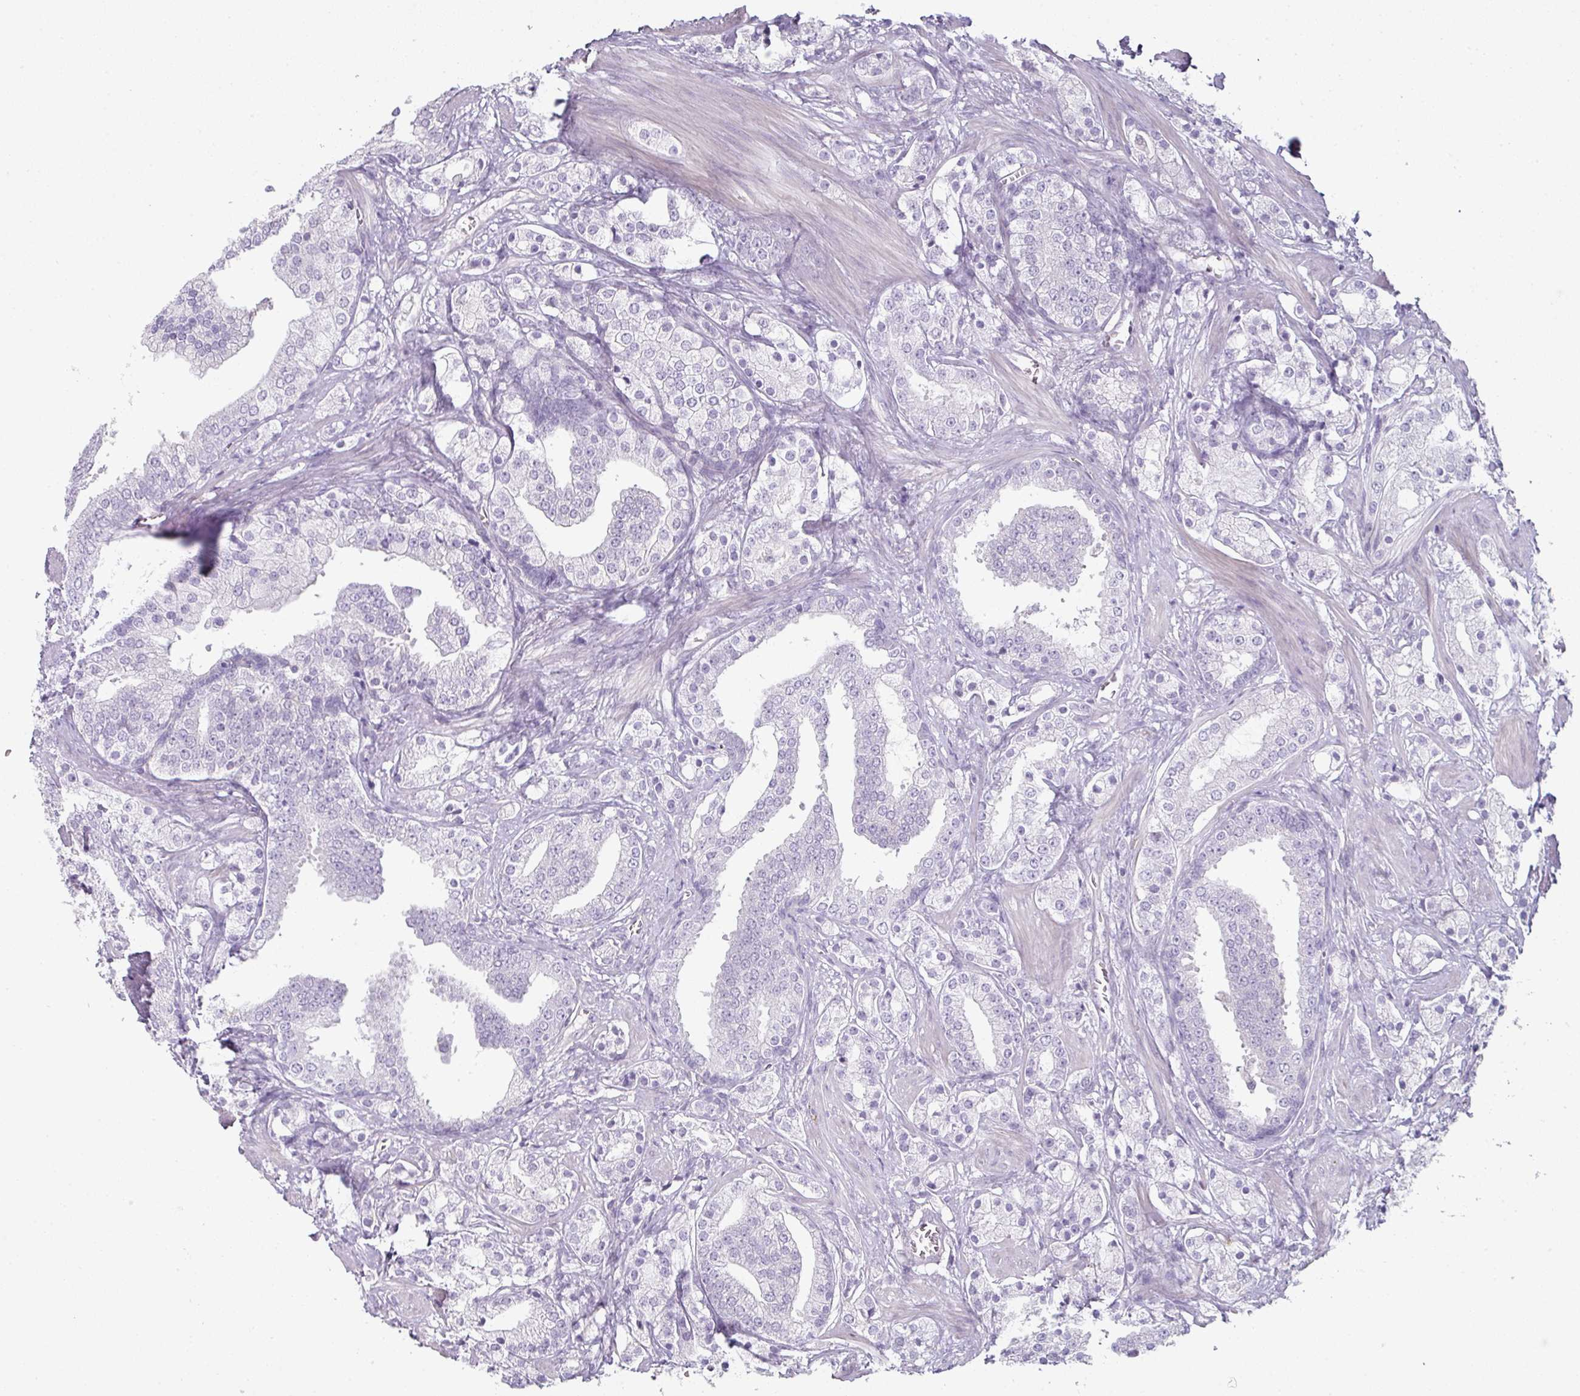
{"staining": {"intensity": "negative", "quantity": "none", "location": "none"}, "tissue": "prostate cancer", "cell_type": "Tumor cells", "image_type": "cancer", "snomed": [{"axis": "morphology", "description": "Adenocarcinoma, High grade"}, {"axis": "topography", "description": "Prostate"}], "caption": "IHC histopathology image of neoplastic tissue: prostate high-grade adenocarcinoma stained with DAB (3,3'-diaminobenzidine) exhibits no significant protein expression in tumor cells. (Brightfield microscopy of DAB IHC at high magnification).", "gene": "C19orf33", "patient": {"sex": "male", "age": 50}}